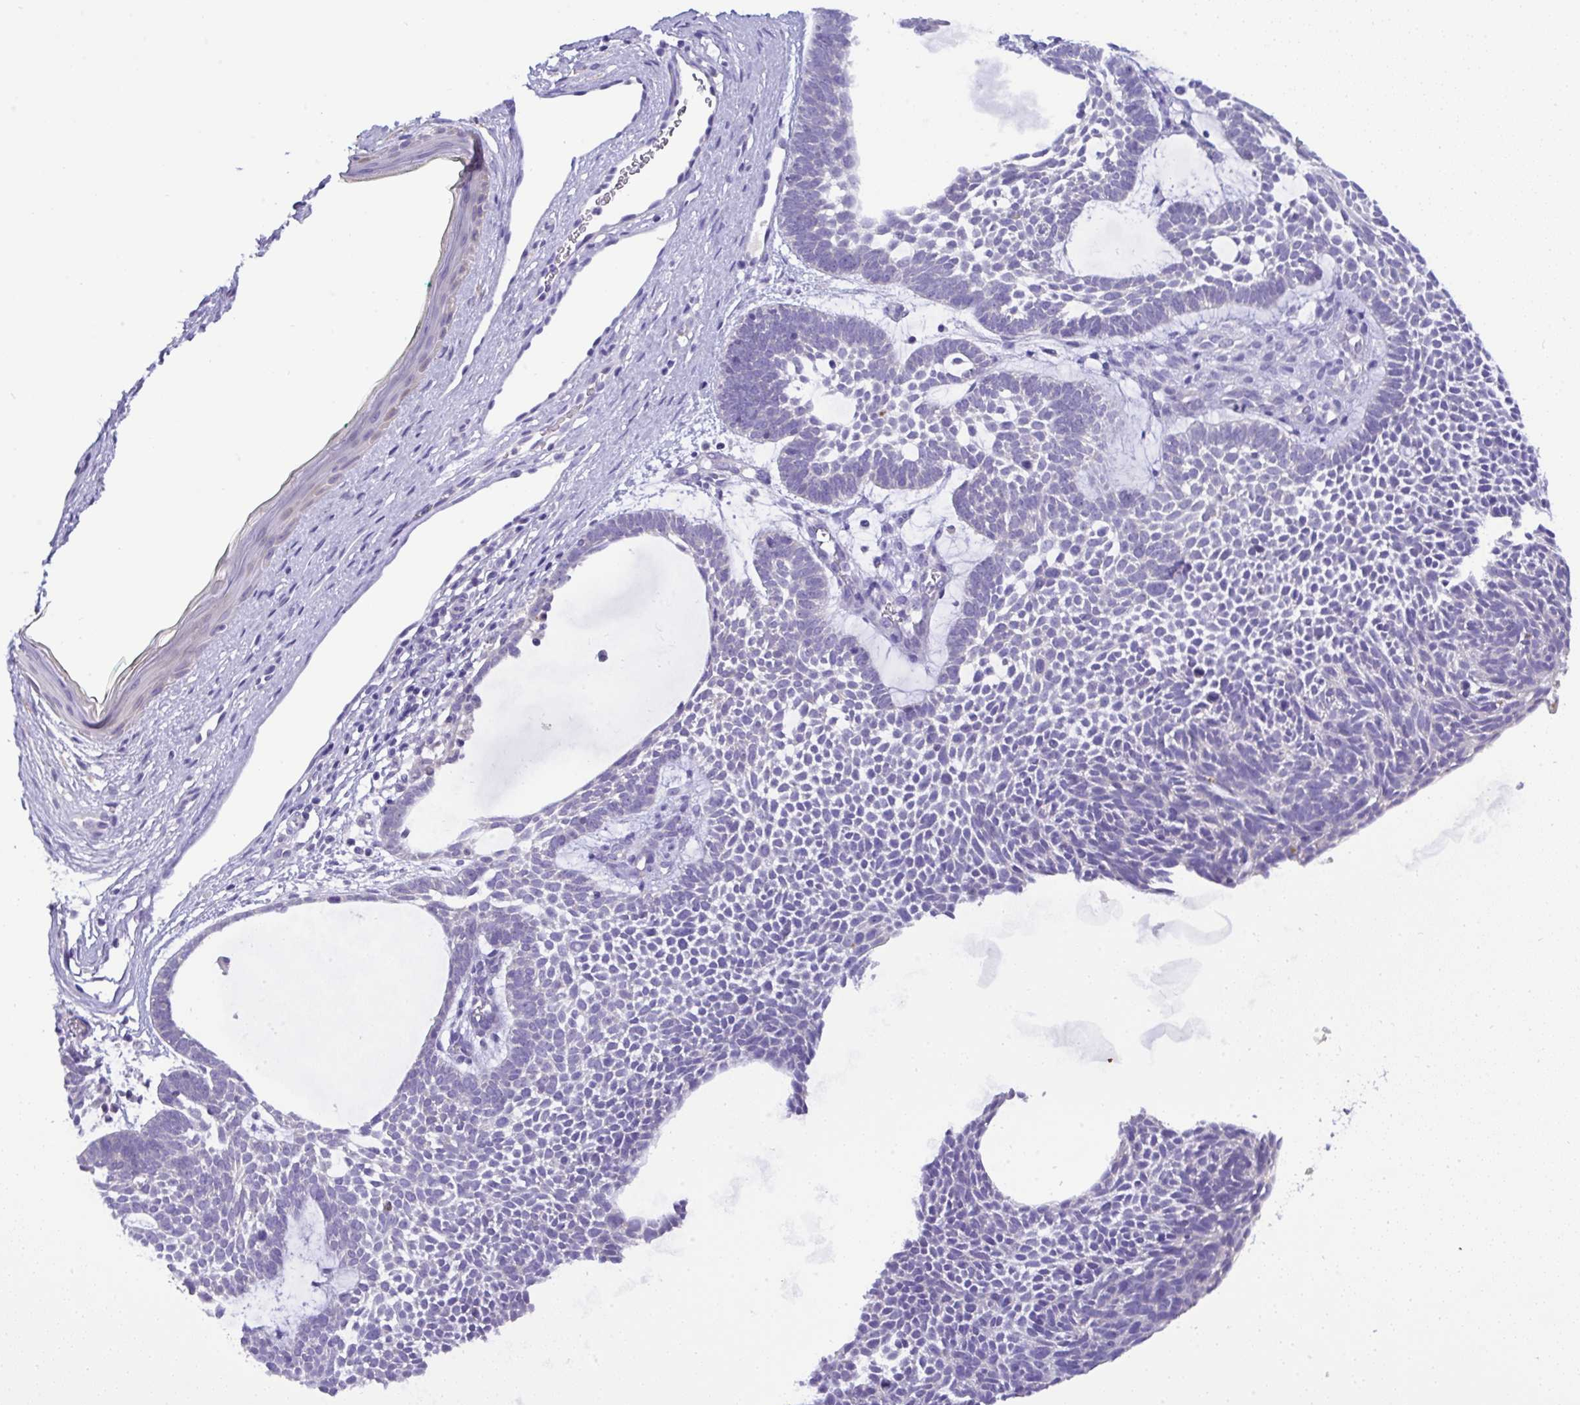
{"staining": {"intensity": "negative", "quantity": "none", "location": "none"}, "tissue": "skin cancer", "cell_type": "Tumor cells", "image_type": "cancer", "snomed": [{"axis": "morphology", "description": "Basal cell carcinoma"}, {"axis": "topography", "description": "Skin"}, {"axis": "topography", "description": "Skin of face"}], "caption": "Immunohistochemical staining of basal cell carcinoma (skin) shows no significant expression in tumor cells. (Brightfield microscopy of DAB immunohistochemistry at high magnification).", "gene": "ST8SIA2", "patient": {"sex": "male", "age": 83}}